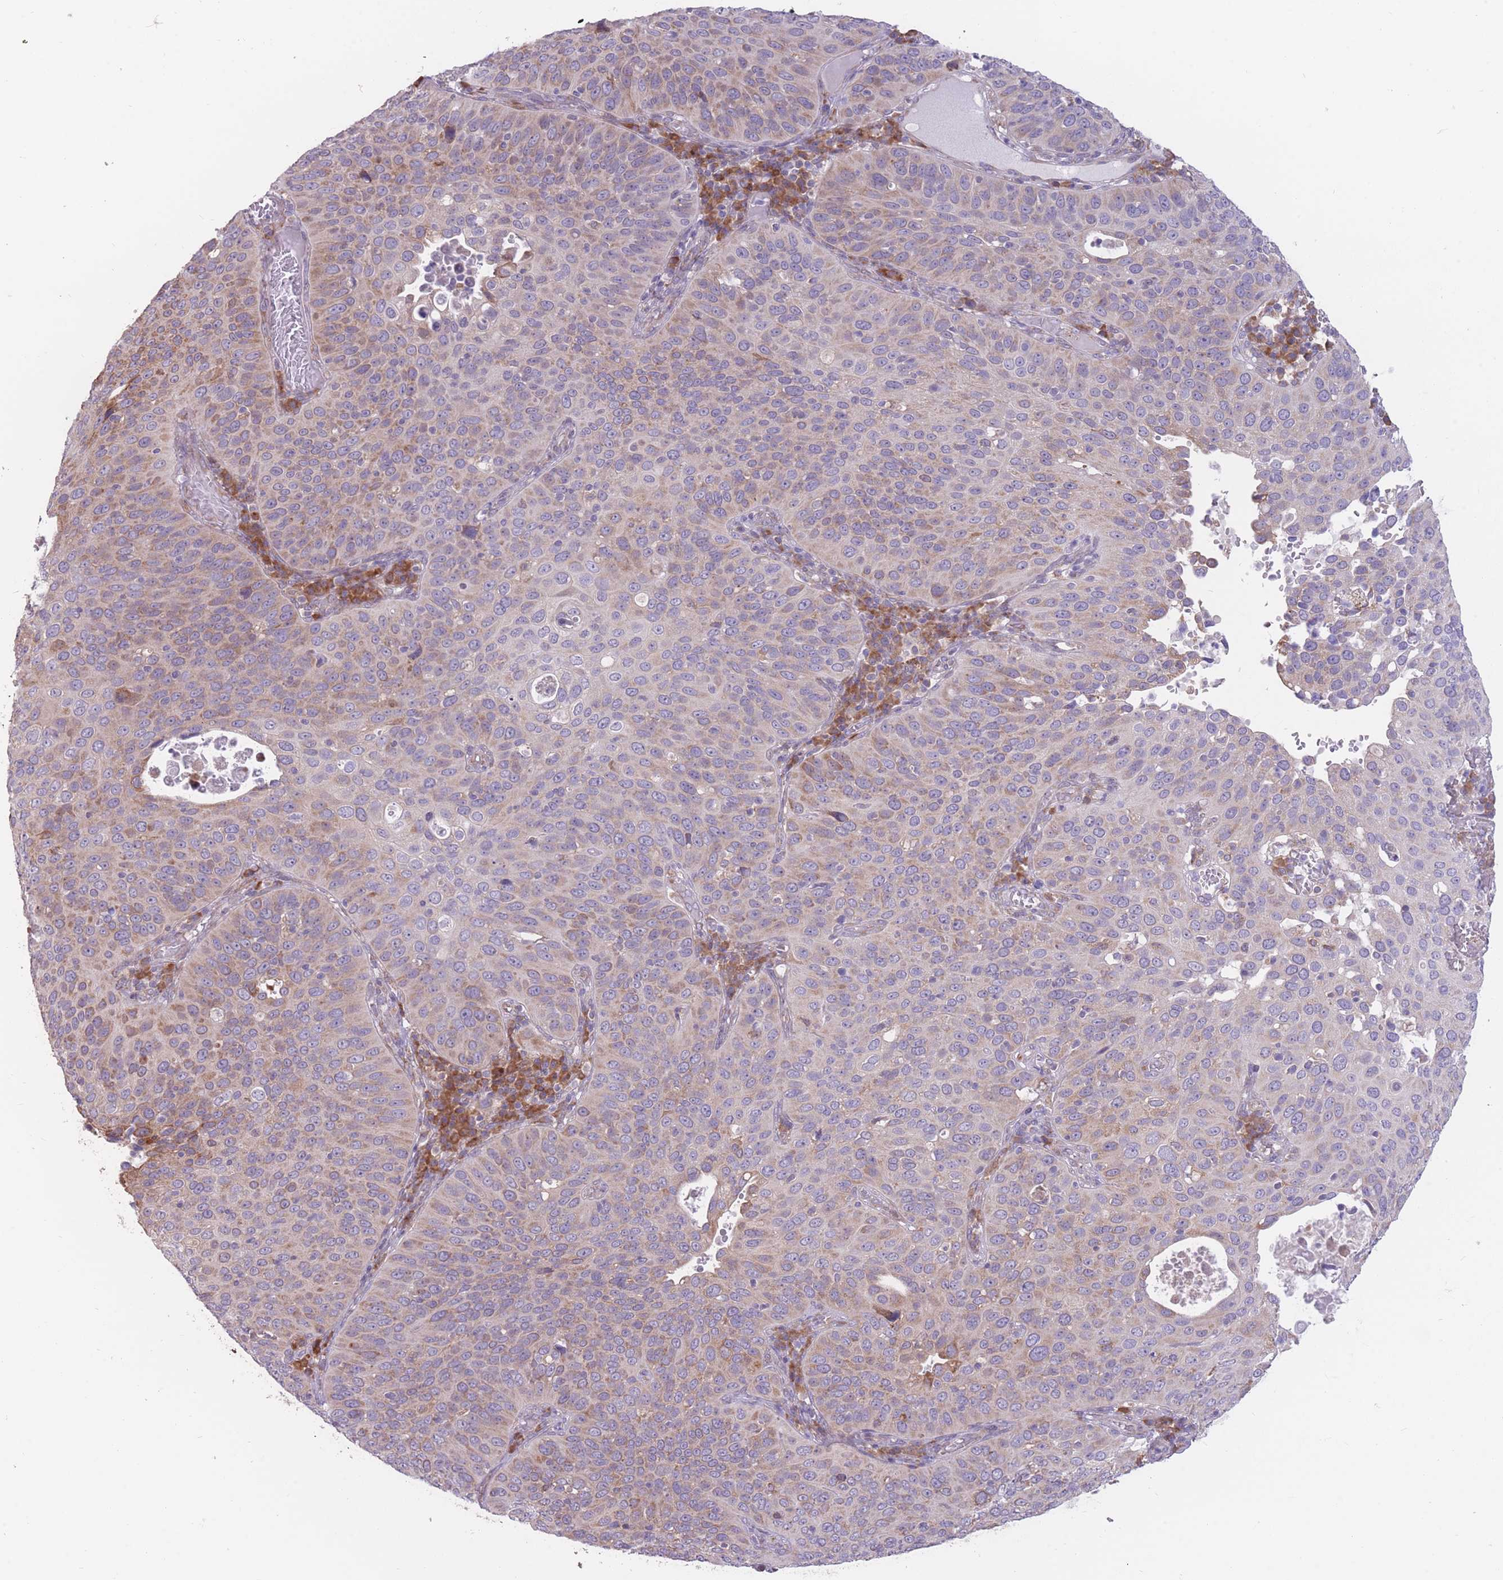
{"staining": {"intensity": "weak", "quantity": "25%-75%", "location": "cytoplasmic/membranous"}, "tissue": "cervical cancer", "cell_type": "Tumor cells", "image_type": "cancer", "snomed": [{"axis": "morphology", "description": "Squamous cell carcinoma, NOS"}, {"axis": "topography", "description": "Cervix"}], "caption": "About 25%-75% of tumor cells in human cervical squamous cell carcinoma exhibit weak cytoplasmic/membranous protein positivity as visualized by brown immunohistochemical staining.", "gene": "TRAPPC5", "patient": {"sex": "female", "age": 36}}